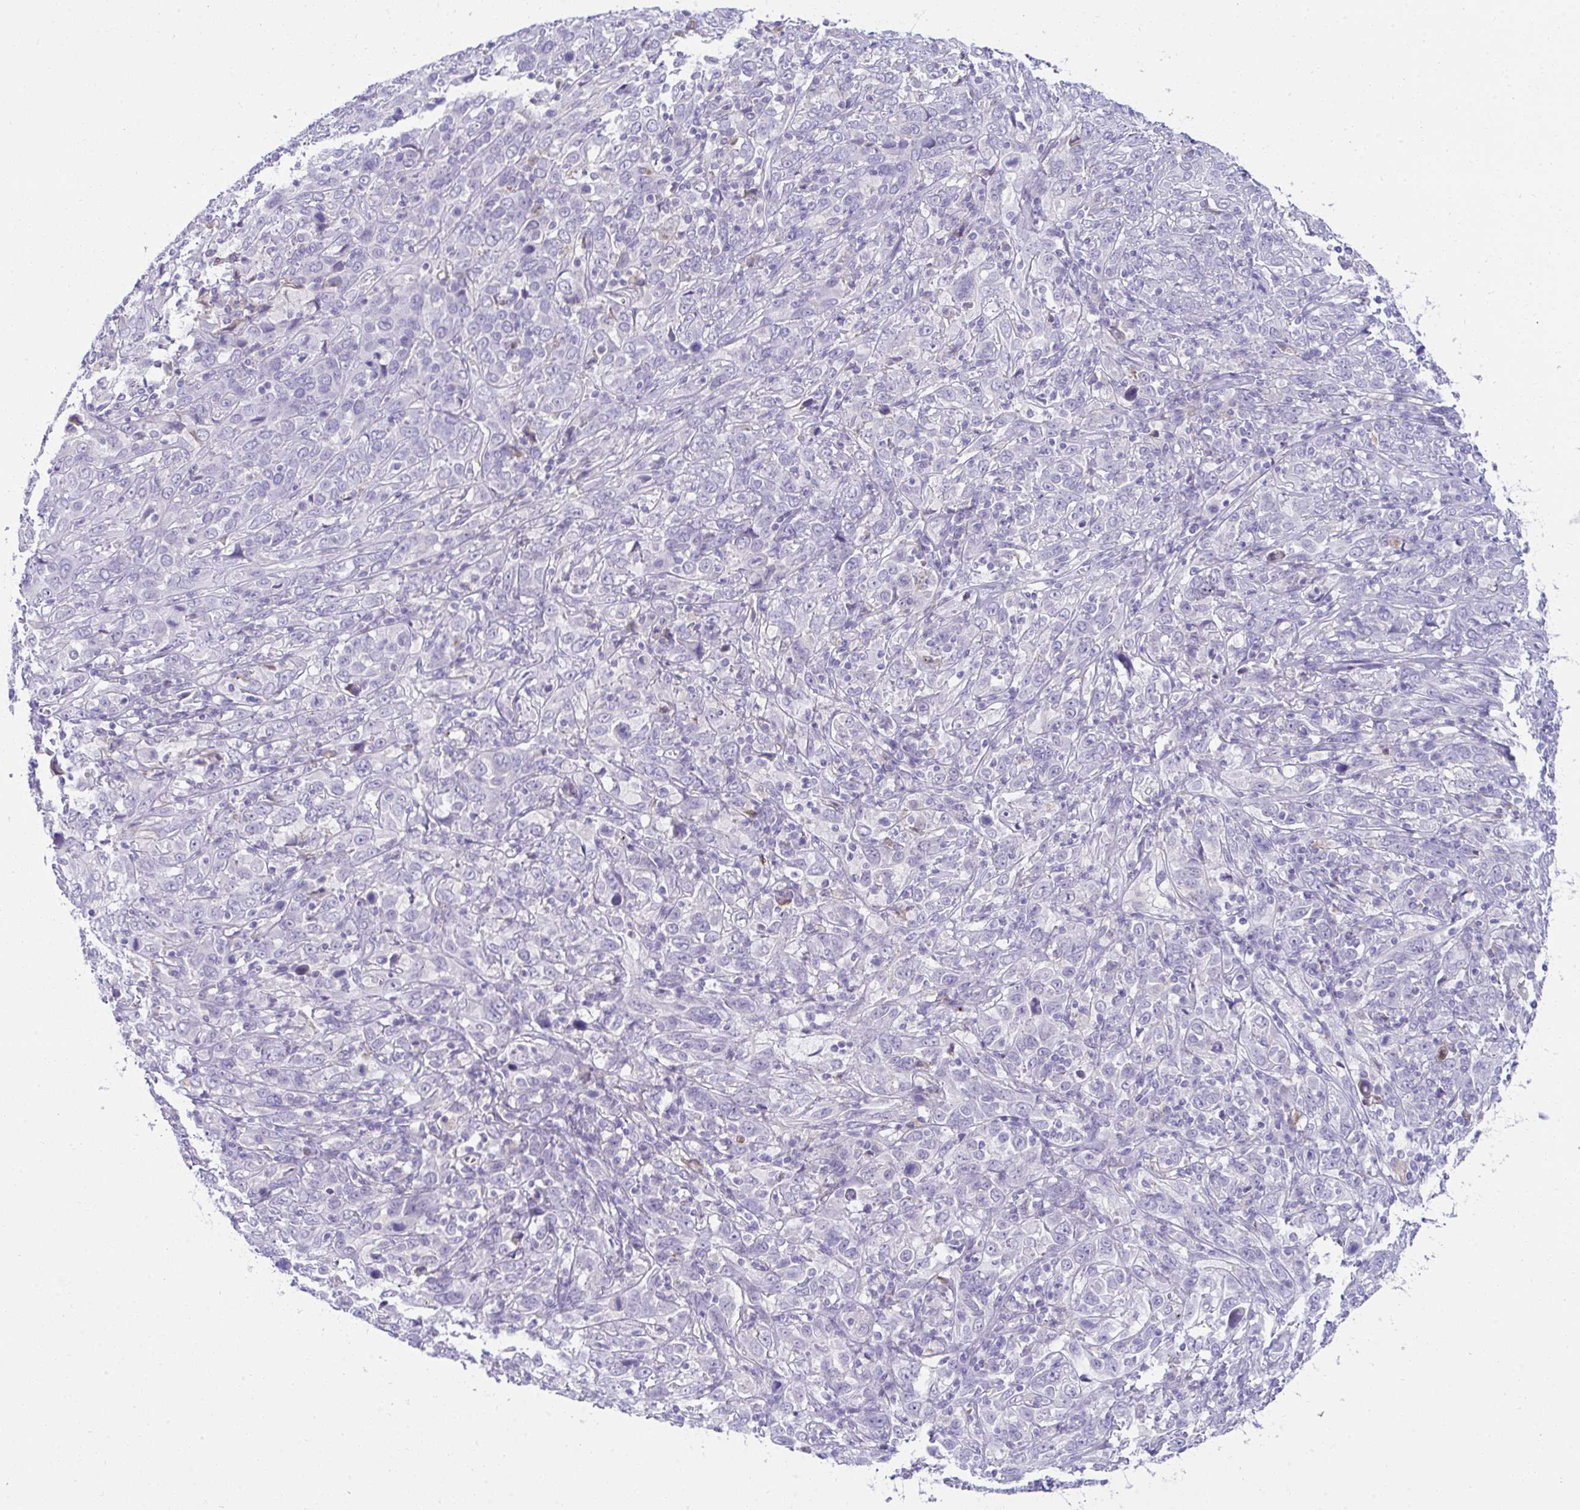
{"staining": {"intensity": "negative", "quantity": "none", "location": "none"}, "tissue": "cervical cancer", "cell_type": "Tumor cells", "image_type": "cancer", "snomed": [{"axis": "morphology", "description": "Squamous cell carcinoma, NOS"}, {"axis": "topography", "description": "Cervix"}], "caption": "DAB immunohistochemical staining of human cervical cancer reveals no significant positivity in tumor cells.", "gene": "RGPD5", "patient": {"sex": "female", "age": 46}}